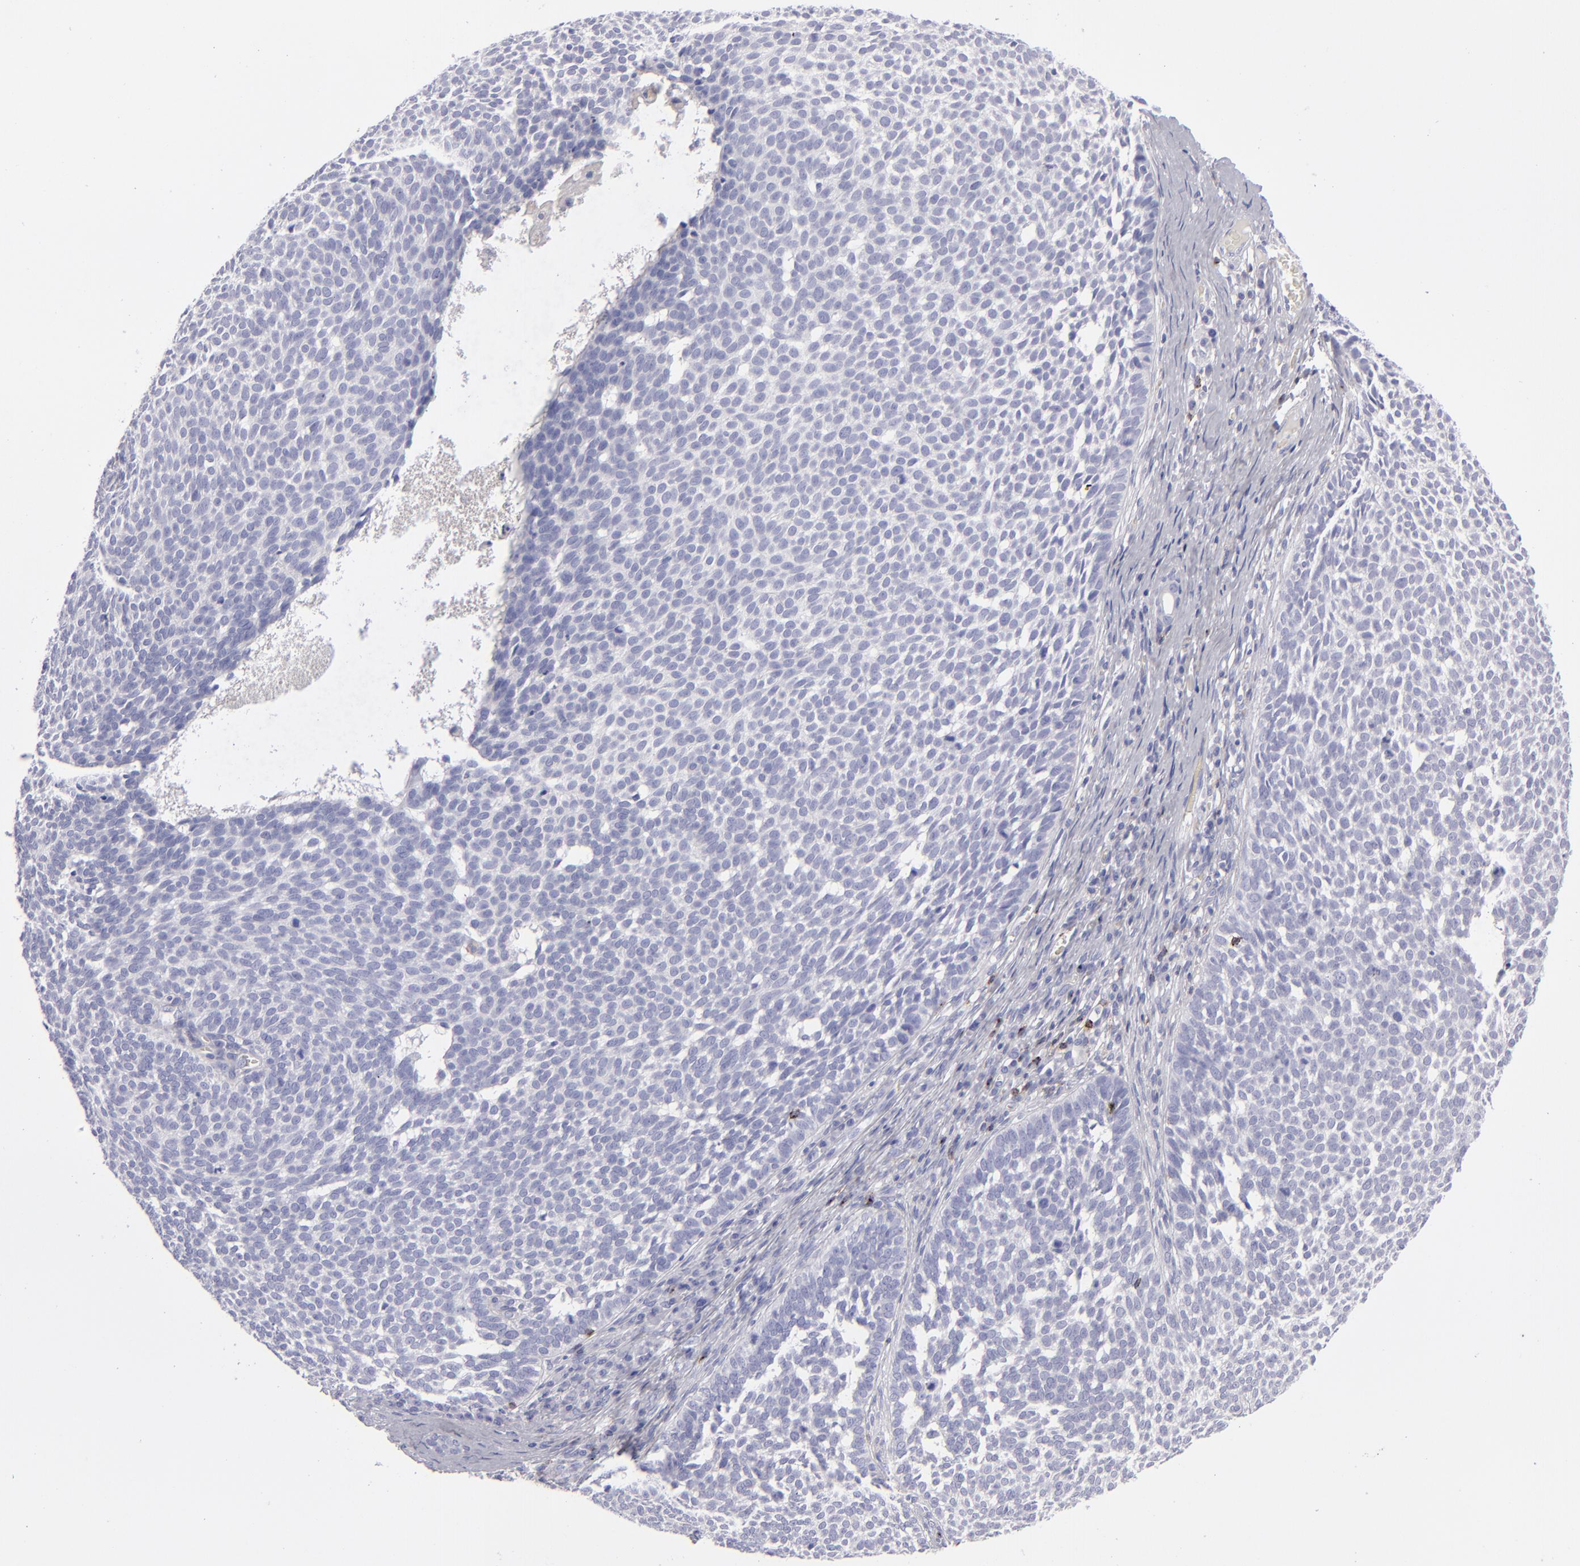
{"staining": {"intensity": "negative", "quantity": "none", "location": "none"}, "tissue": "skin cancer", "cell_type": "Tumor cells", "image_type": "cancer", "snomed": [{"axis": "morphology", "description": "Basal cell carcinoma"}, {"axis": "topography", "description": "Skin"}], "caption": "This is an immunohistochemistry micrograph of human skin cancer. There is no positivity in tumor cells.", "gene": "CD2", "patient": {"sex": "male", "age": 63}}